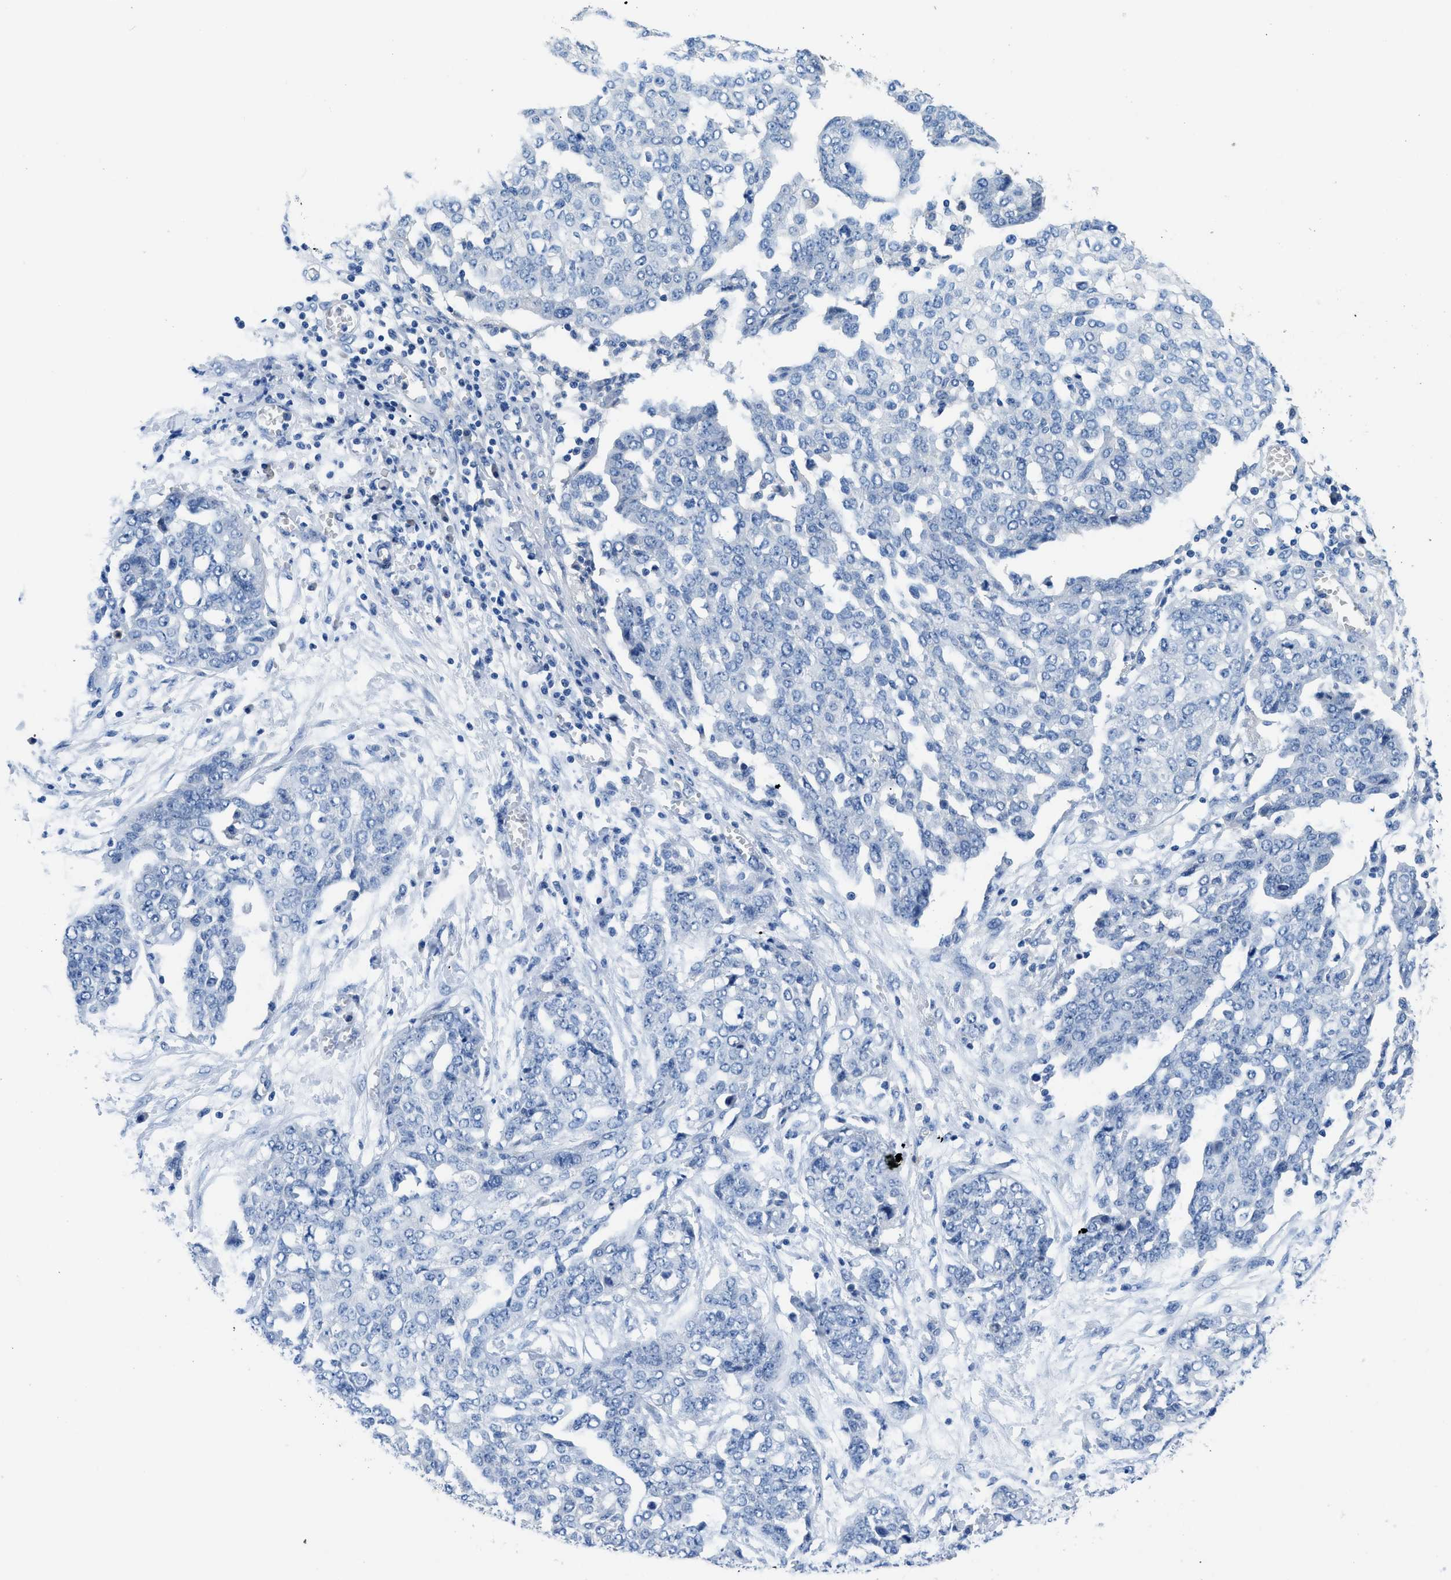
{"staining": {"intensity": "negative", "quantity": "none", "location": "none"}, "tissue": "ovarian cancer", "cell_type": "Tumor cells", "image_type": "cancer", "snomed": [{"axis": "morphology", "description": "Cystadenocarcinoma, serous, NOS"}, {"axis": "topography", "description": "Soft tissue"}, {"axis": "topography", "description": "Ovary"}], "caption": "IHC of human serous cystadenocarcinoma (ovarian) reveals no staining in tumor cells. (Immunohistochemistry, brightfield microscopy, high magnification).", "gene": "SLC10A6", "patient": {"sex": "female", "age": 57}}